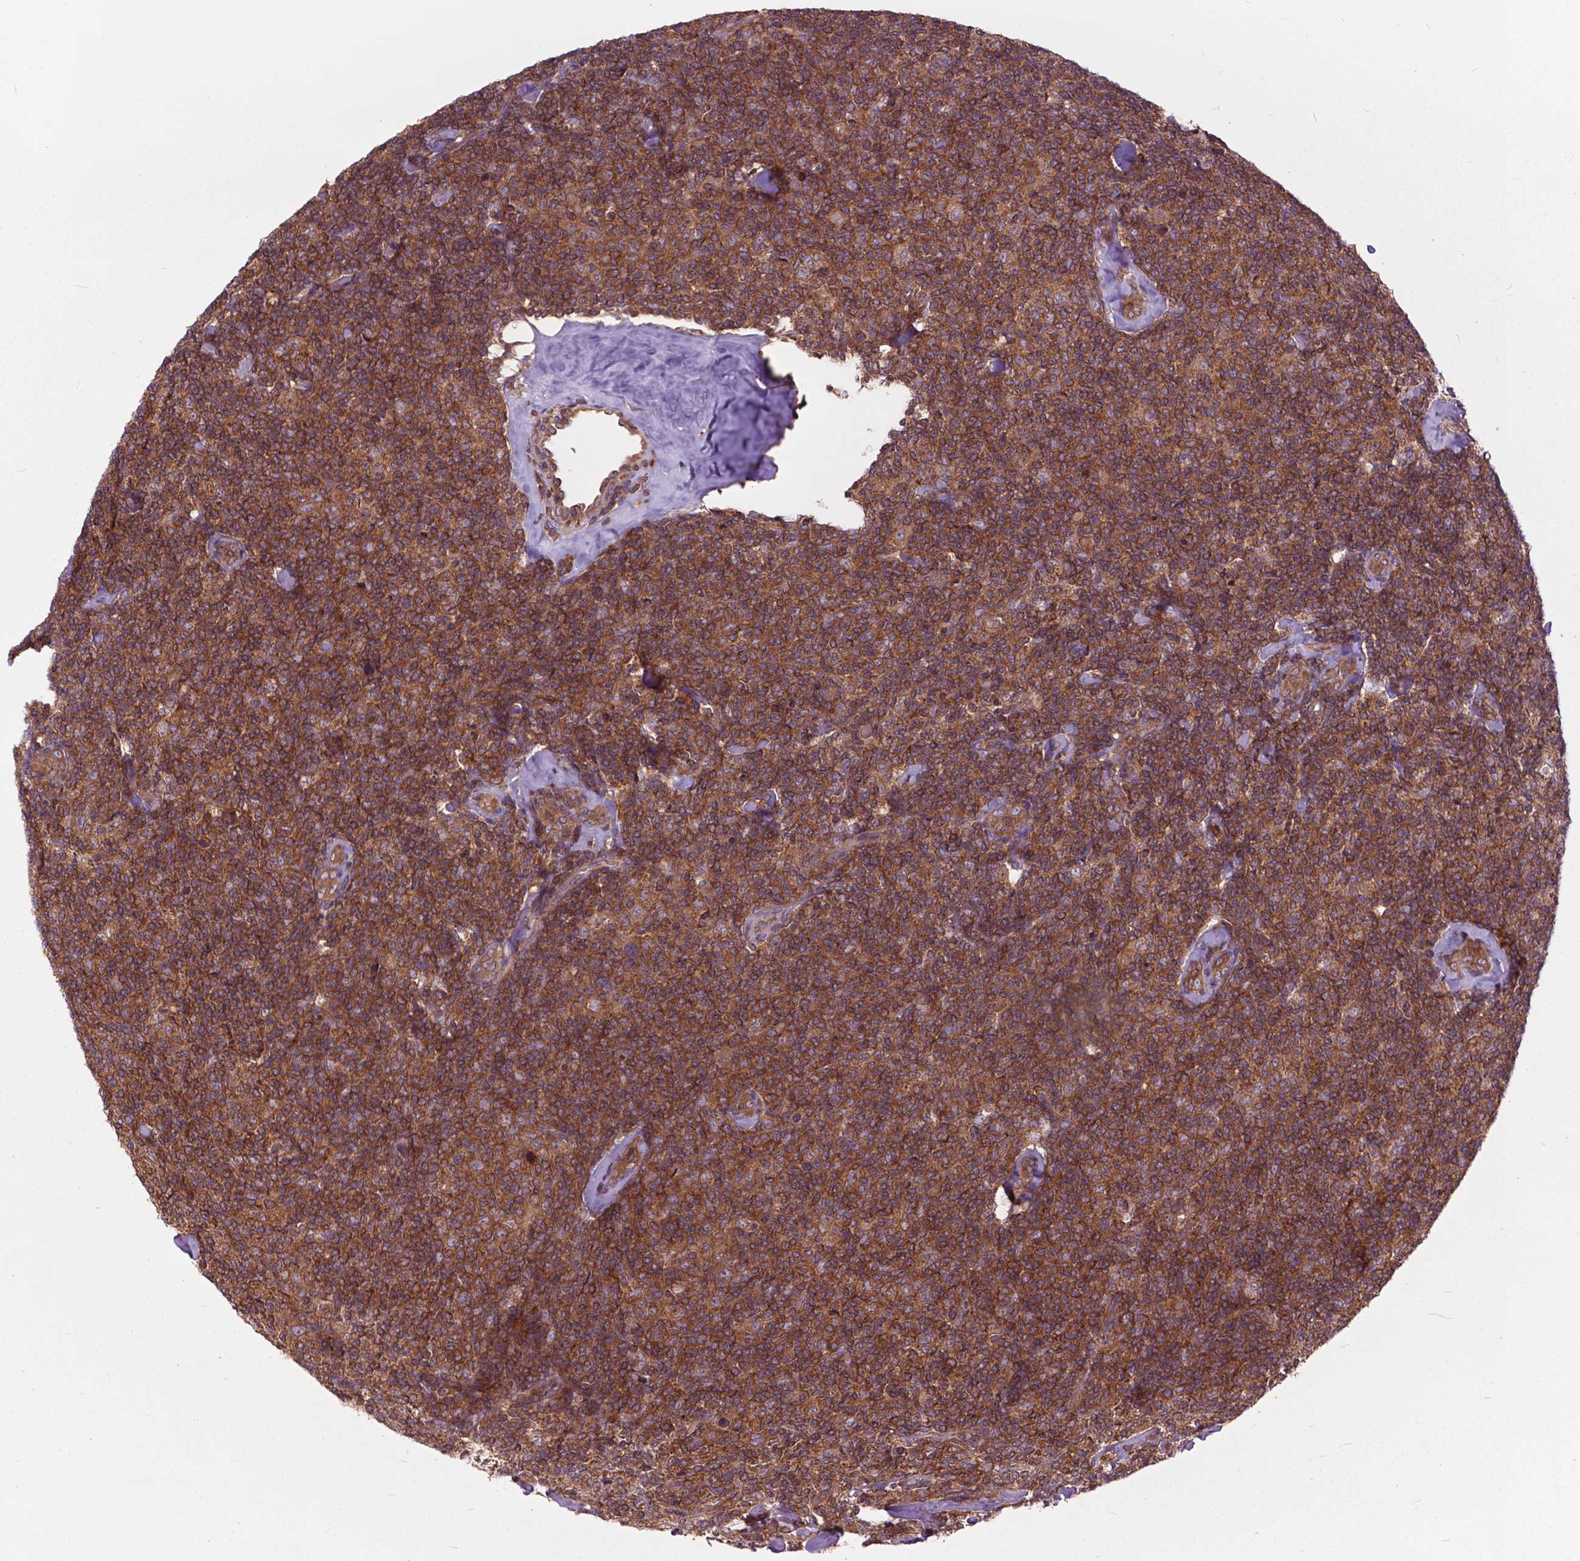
{"staining": {"intensity": "strong", "quantity": ">75%", "location": "cytoplasmic/membranous"}, "tissue": "lymphoma", "cell_type": "Tumor cells", "image_type": "cancer", "snomed": [{"axis": "morphology", "description": "Malignant lymphoma, non-Hodgkin's type, Low grade"}, {"axis": "topography", "description": "Lymph node"}], "caption": "Immunohistochemistry of human lymphoma exhibits high levels of strong cytoplasmic/membranous expression in about >75% of tumor cells. (Stains: DAB in brown, nuclei in blue, Microscopy: brightfield microscopy at high magnification).", "gene": "ARAF", "patient": {"sex": "female", "age": 56}}